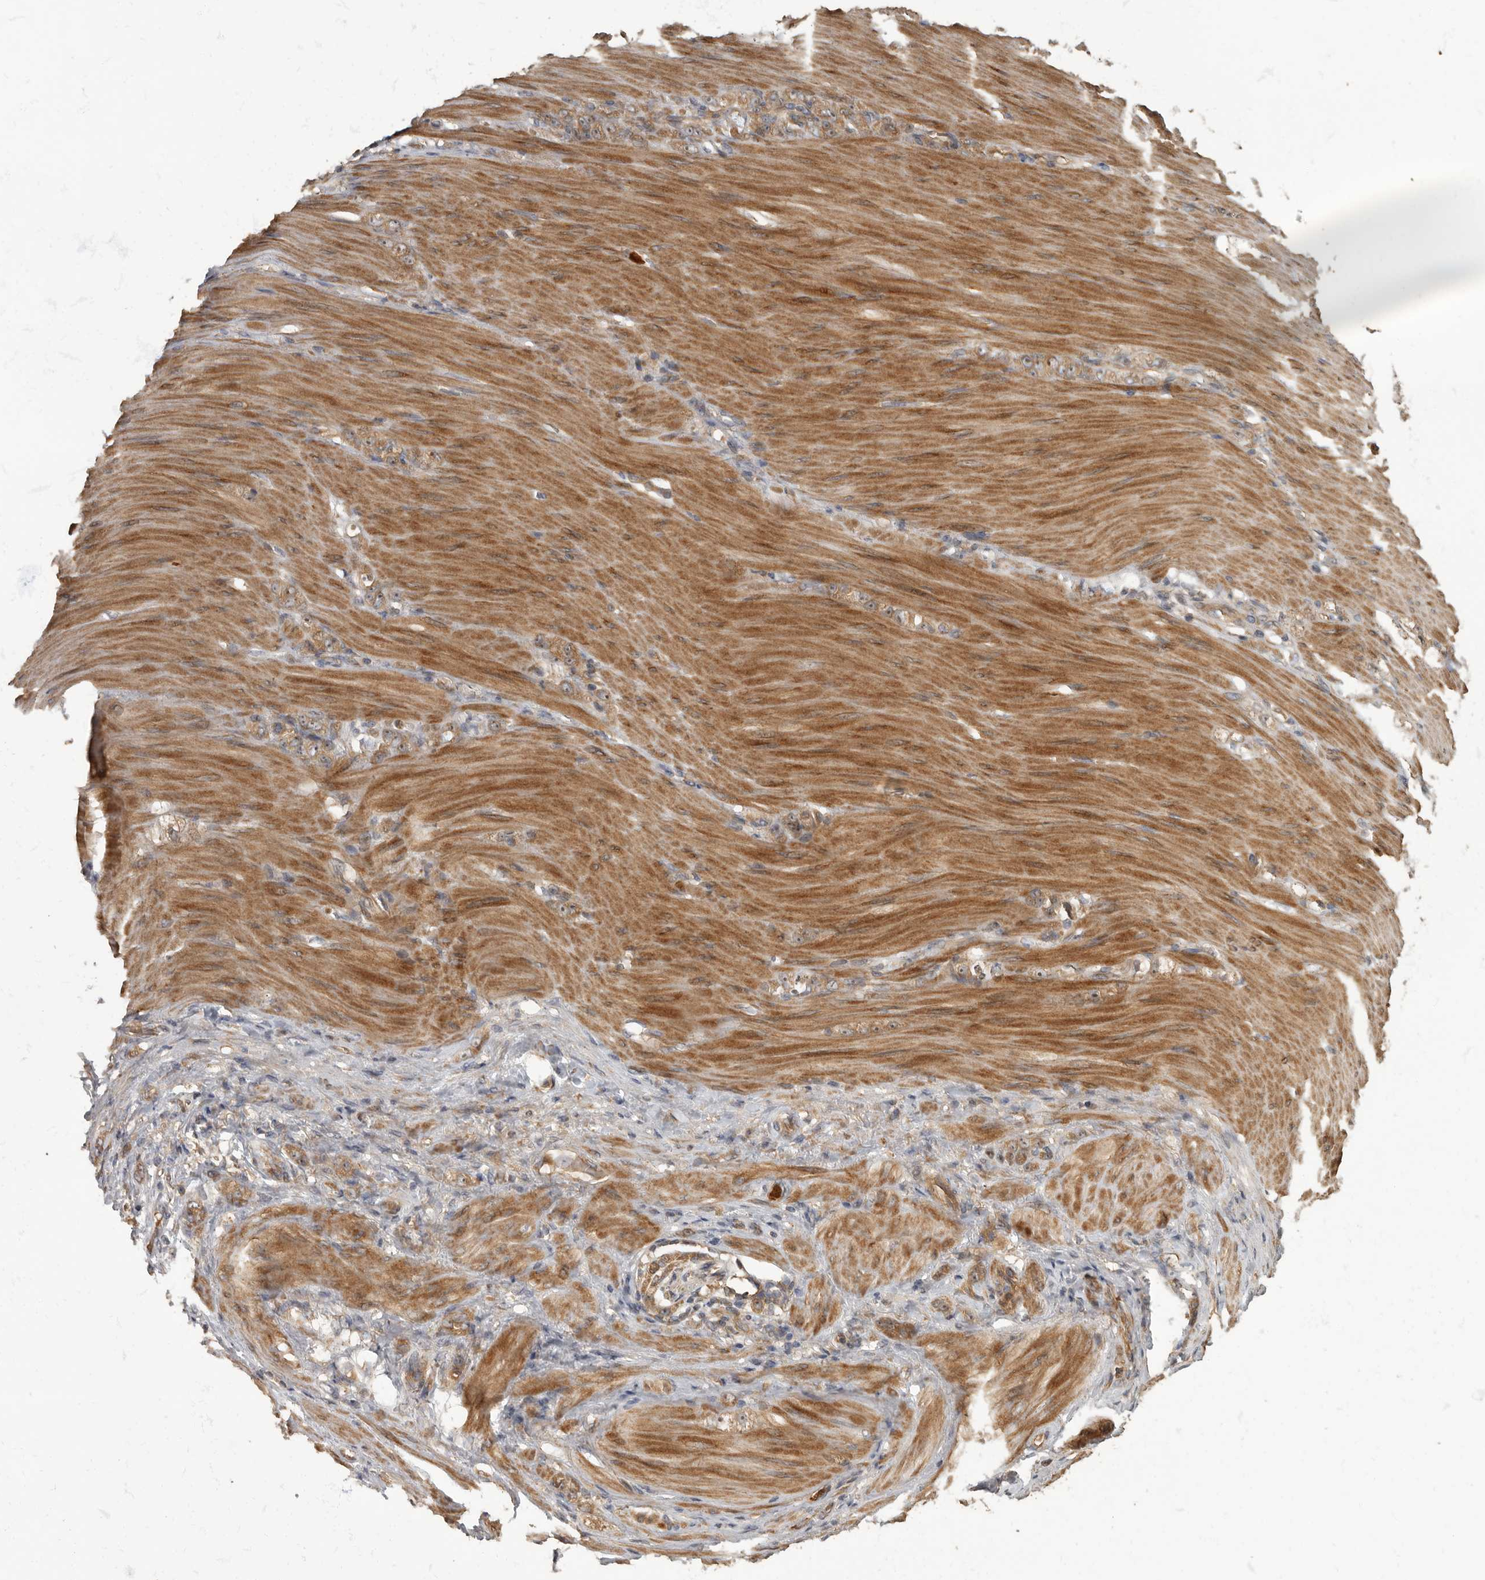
{"staining": {"intensity": "weak", "quantity": ">75%", "location": "cytoplasmic/membranous"}, "tissue": "stomach cancer", "cell_type": "Tumor cells", "image_type": "cancer", "snomed": [{"axis": "morphology", "description": "Normal tissue, NOS"}, {"axis": "morphology", "description": "Adenocarcinoma, NOS"}, {"axis": "topography", "description": "Stomach"}], "caption": "Immunohistochemical staining of stomach cancer (adenocarcinoma) shows low levels of weak cytoplasmic/membranous staining in about >75% of tumor cells.", "gene": "DAAM1", "patient": {"sex": "male", "age": 82}}